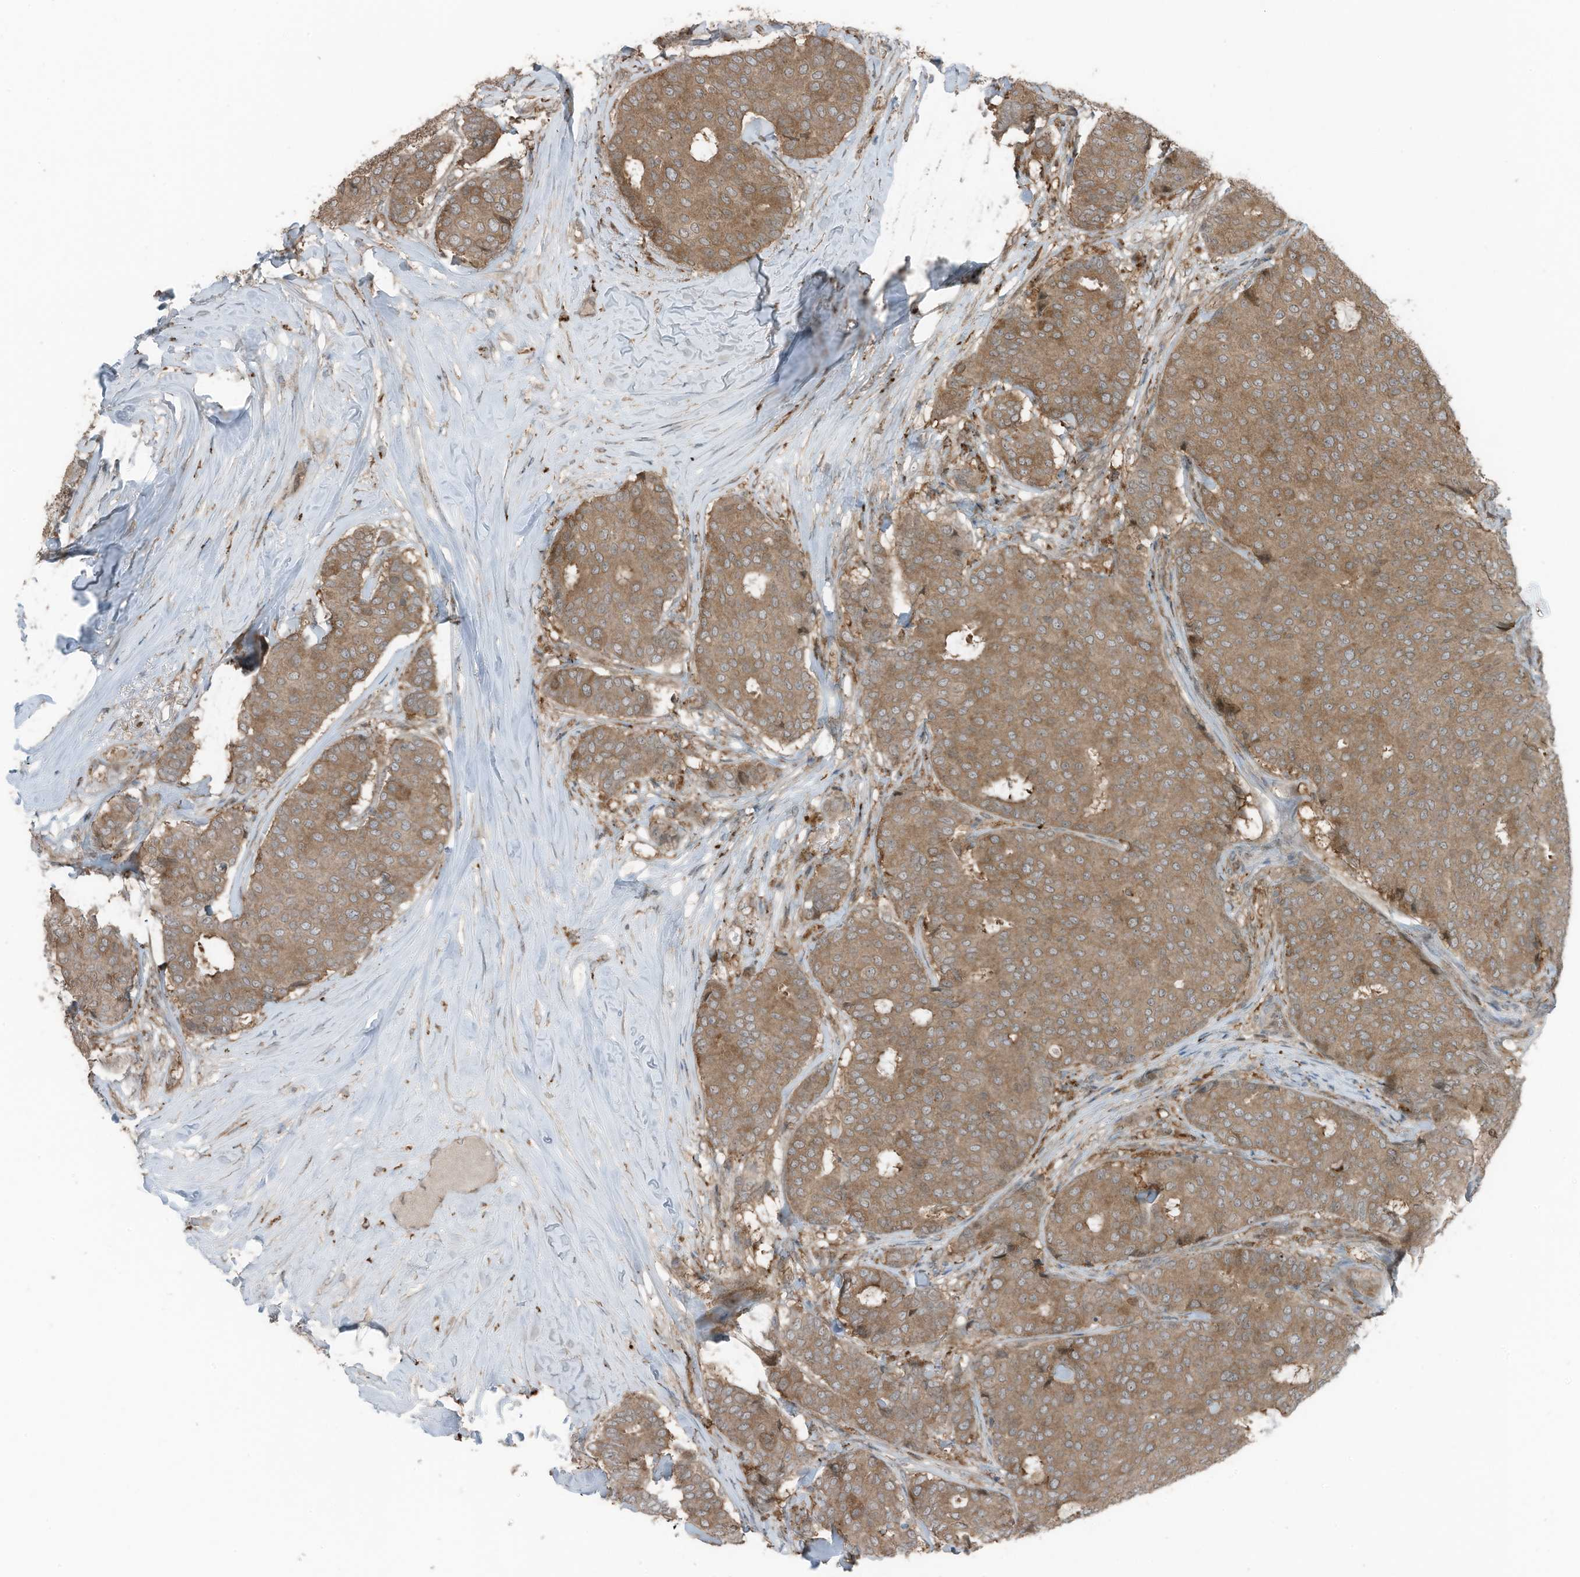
{"staining": {"intensity": "moderate", "quantity": ">75%", "location": "cytoplasmic/membranous"}, "tissue": "breast cancer", "cell_type": "Tumor cells", "image_type": "cancer", "snomed": [{"axis": "morphology", "description": "Duct carcinoma"}, {"axis": "topography", "description": "Breast"}], "caption": "Human intraductal carcinoma (breast) stained with a brown dye demonstrates moderate cytoplasmic/membranous positive expression in about >75% of tumor cells.", "gene": "TXNDC9", "patient": {"sex": "female", "age": 75}}